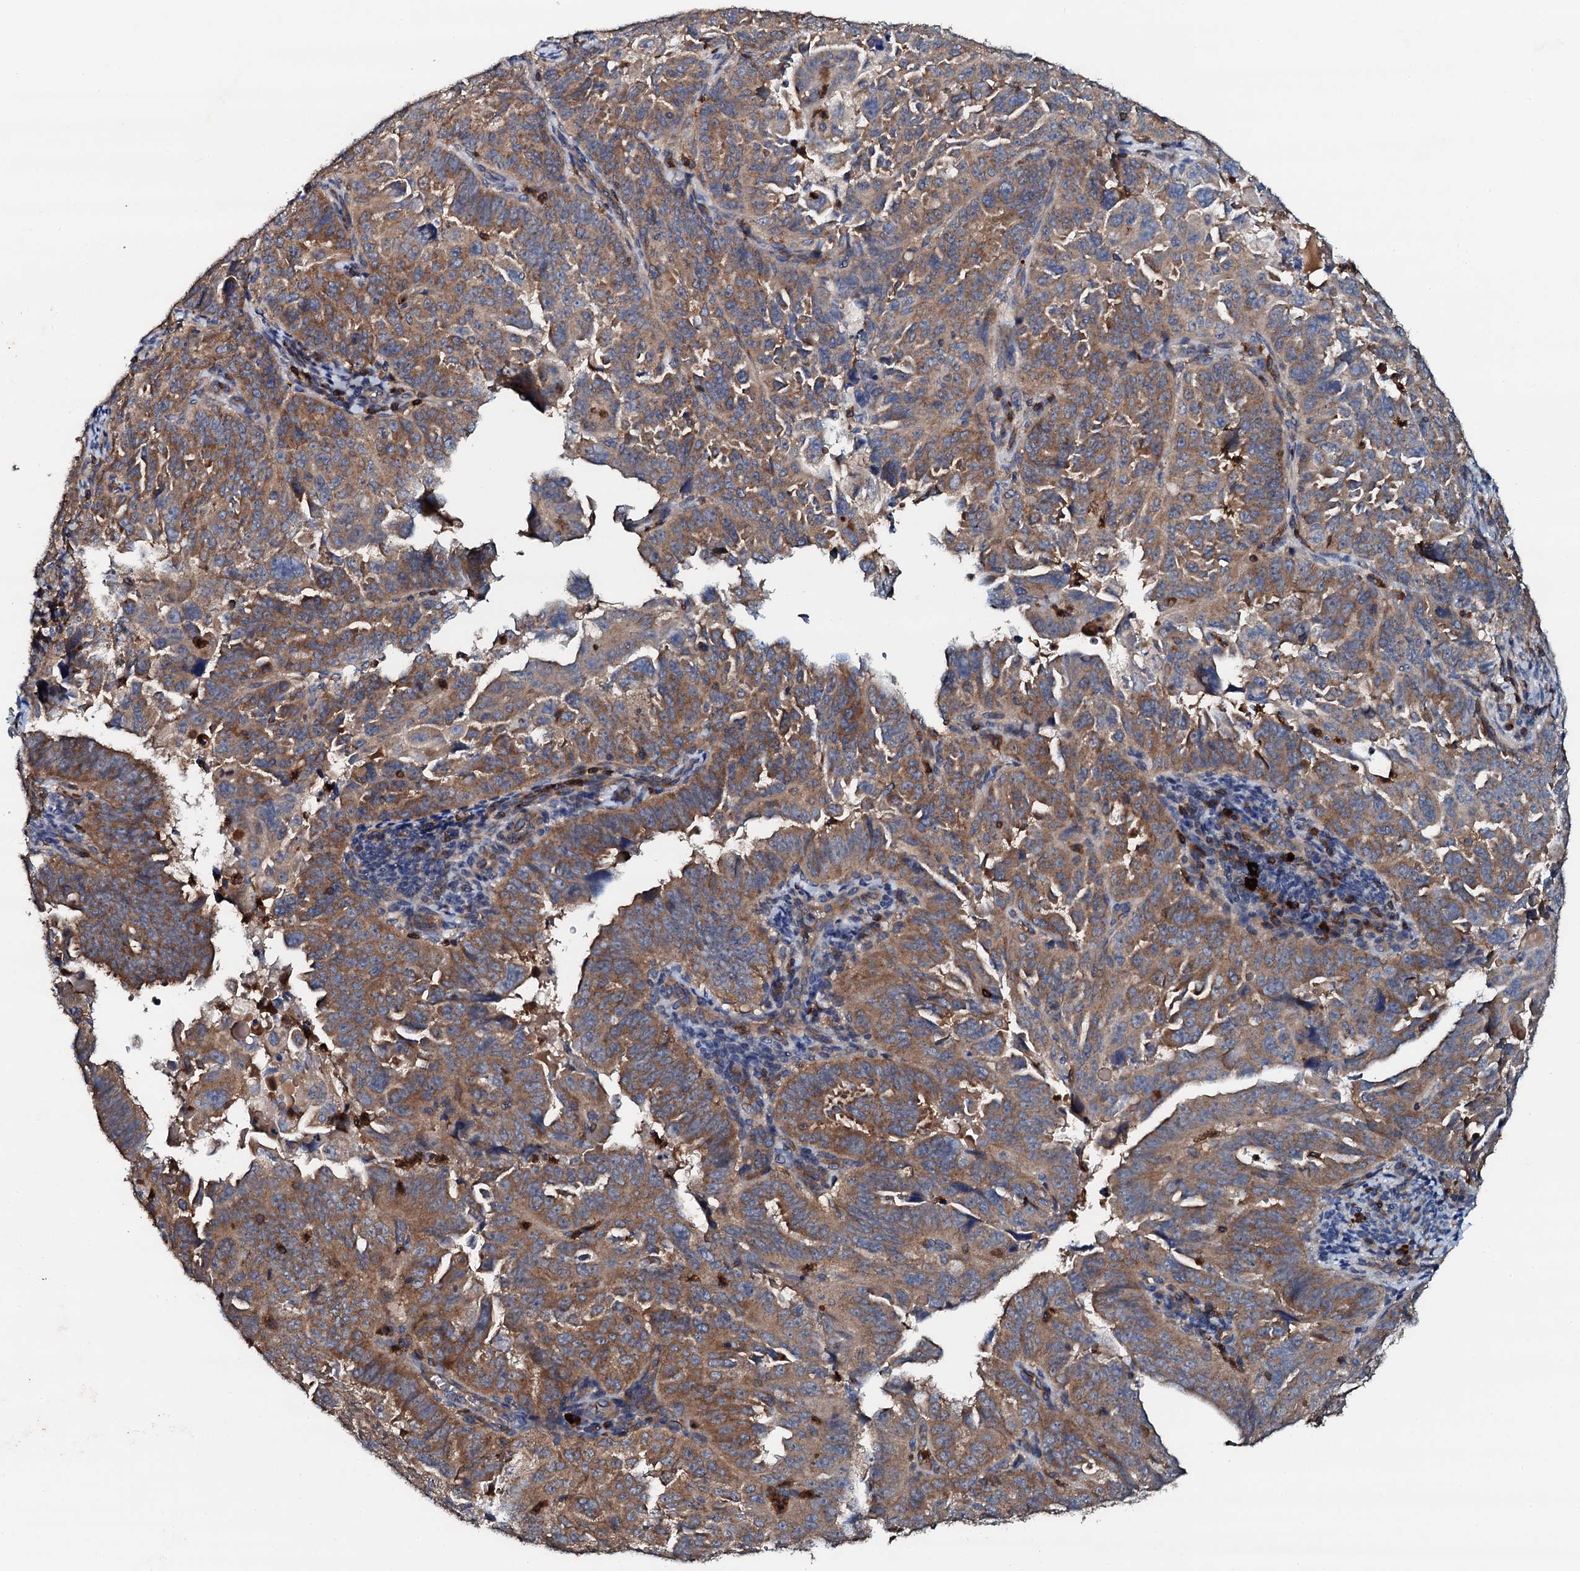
{"staining": {"intensity": "moderate", "quantity": ">75%", "location": "cytoplasmic/membranous"}, "tissue": "endometrial cancer", "cell_type": "Tumor cells", "image_type": "cancer", "snomed": [{"axis": "morphology", "description": "Adenocarcinoma, NOS"}, {"axis": "topography", "description": "Endometrium"}], "caption": "Endometrial cancer (adenocarcinoma) stained for a protein (brown) exhibits moderate cytoplasmic/membranous positive positivity in approximately >75% of tumor cells.", "gene": "GRK2", "patient": {"sex": "female", "age": 65}}